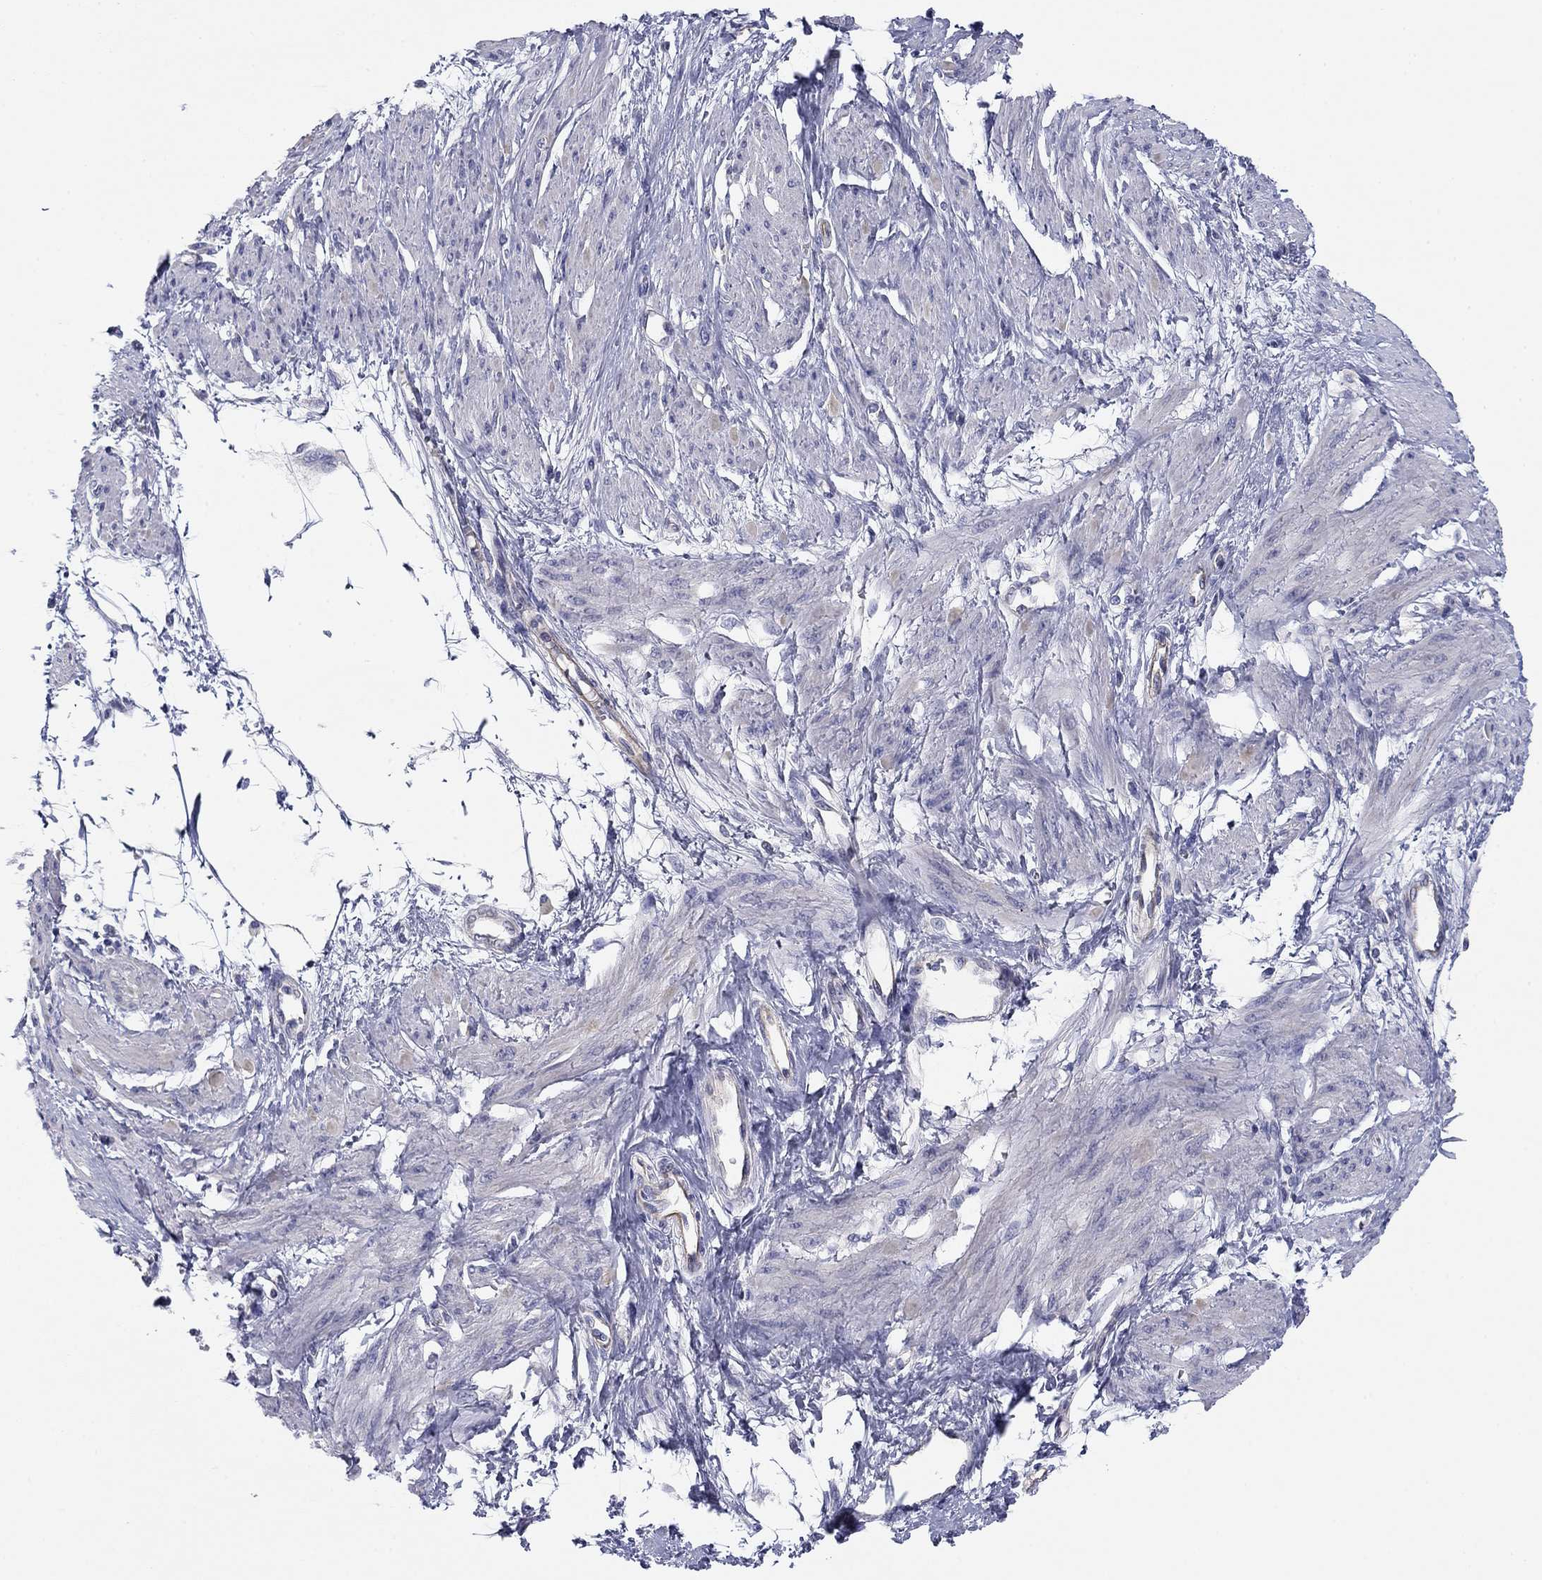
{"staining": {"intensity": "negative", "quantity": "none", "location": "none"}, "tissue": "smooth muscle", "cell_type": "Smooth muscle cells", "image_type": "normal", "snomed": [{"axis": "morphology", "description": "Normal tissue, NOS"}, {"axis": "topography", "description": "Smooth muscle"}, {"axis": "topography", "description": "Uterus"}], "caption": "DAB (3,3'-diaminobenzidine) immunohistochemical staining of benign human smooth muscle reveals no significant expression in smooth muscle cells.", "gene": "SEPTIN3", "patient": {"sex": "female", "age": 39}}